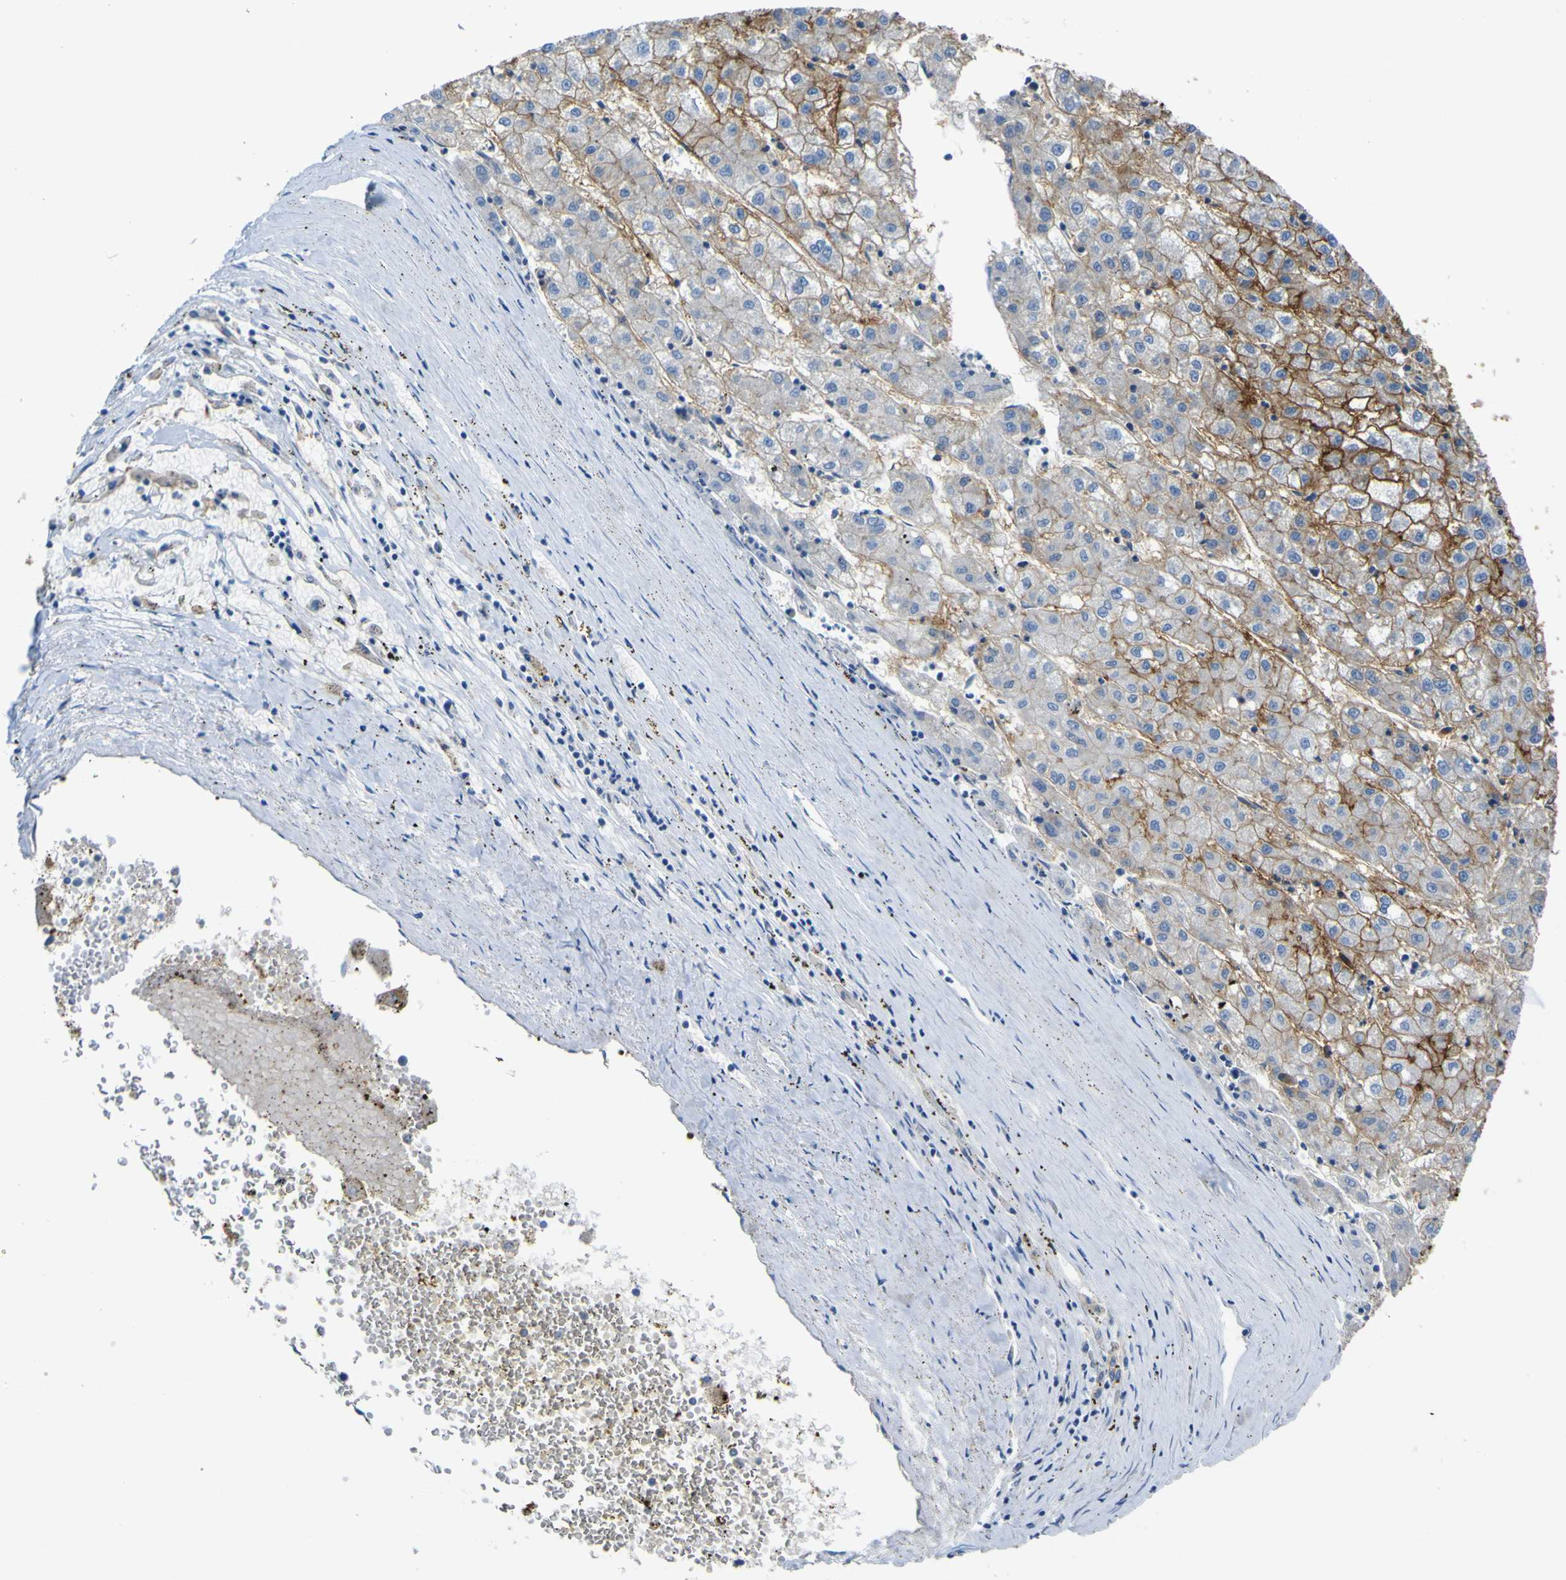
{"staining": {"intensity": "strong", "quantity": "25%-75%", "location": "cytoplasmic/membranous"}, "tissue": "liver cancer", "cell_type": "Tumor cells", "image_type": "cancer", "snomed": [{"axis": "morphology", "description": "Carcinoma, Hepatocellular, NOS"}, {"axis": "topography", "description": "Liver"}], "caption": "Tumor cells demonstrate high levels of strong cytoplasmic/membranous staining in approximately 25%-75% of cells in human liver hepatocellular carcinoma.", "gene": "ADGRA2", "patient": {"sex": "male", "age": 72}}